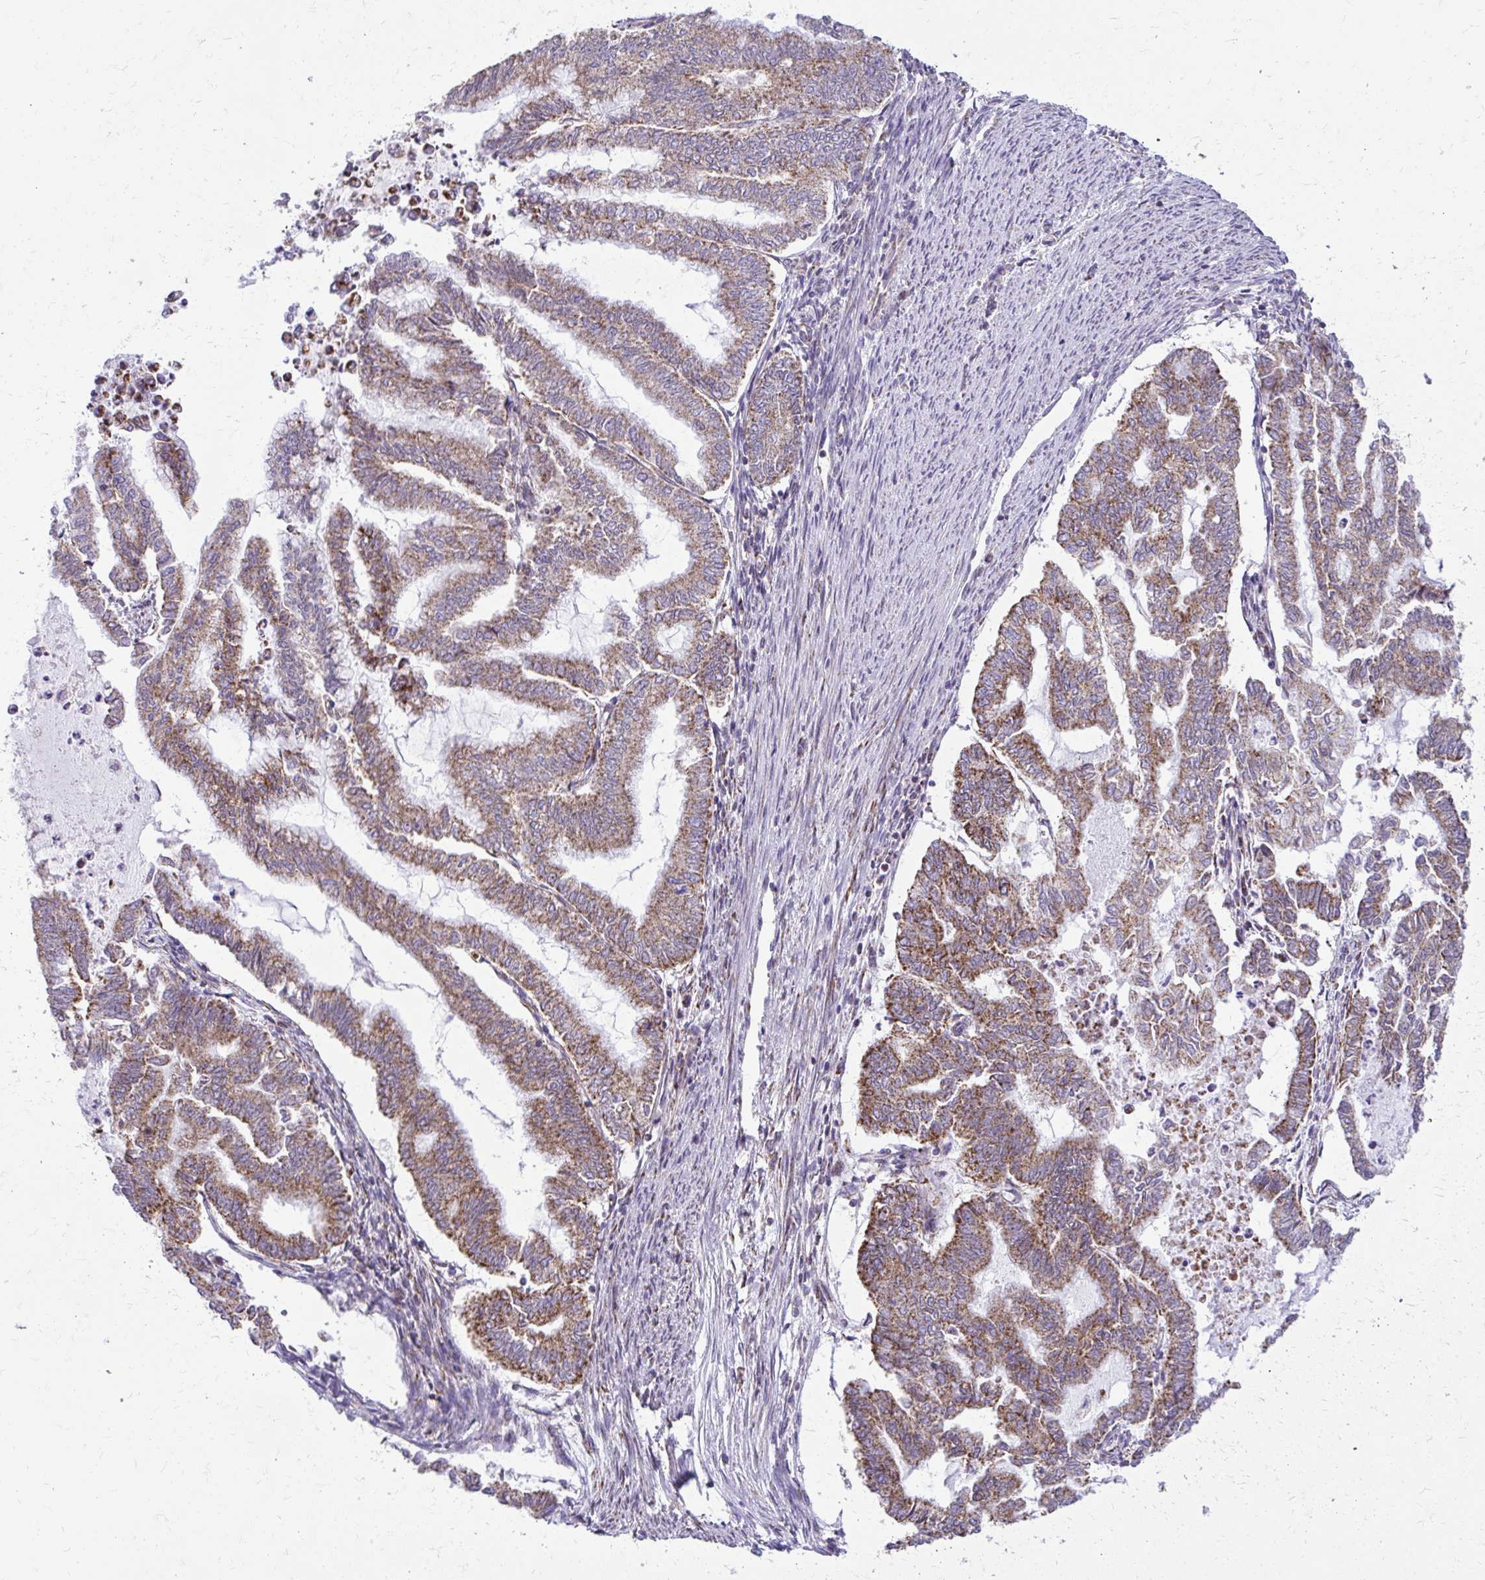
{"staining": {"intensity": "moderate", "quantity": ">75%", "location": "cytoplasmic/membranous"}, "tissue": "endometrial cancer", "cell_type": "Tumor cells", "image_type": "cancer", "snomed": [{"axis": "morphology", "description": "Adenocarcinoma, NOS"}, {"axis": "topography", "description": "Endometrium"}], "caption": "Protein expression analysis of human endometrial adenocarcinoma reveals moderate cytoplasmic/membranous positivity in approximately >75% of tumor cells.", "gene": "IFIT1", "patient": {"sex": "female", "age": 79}}